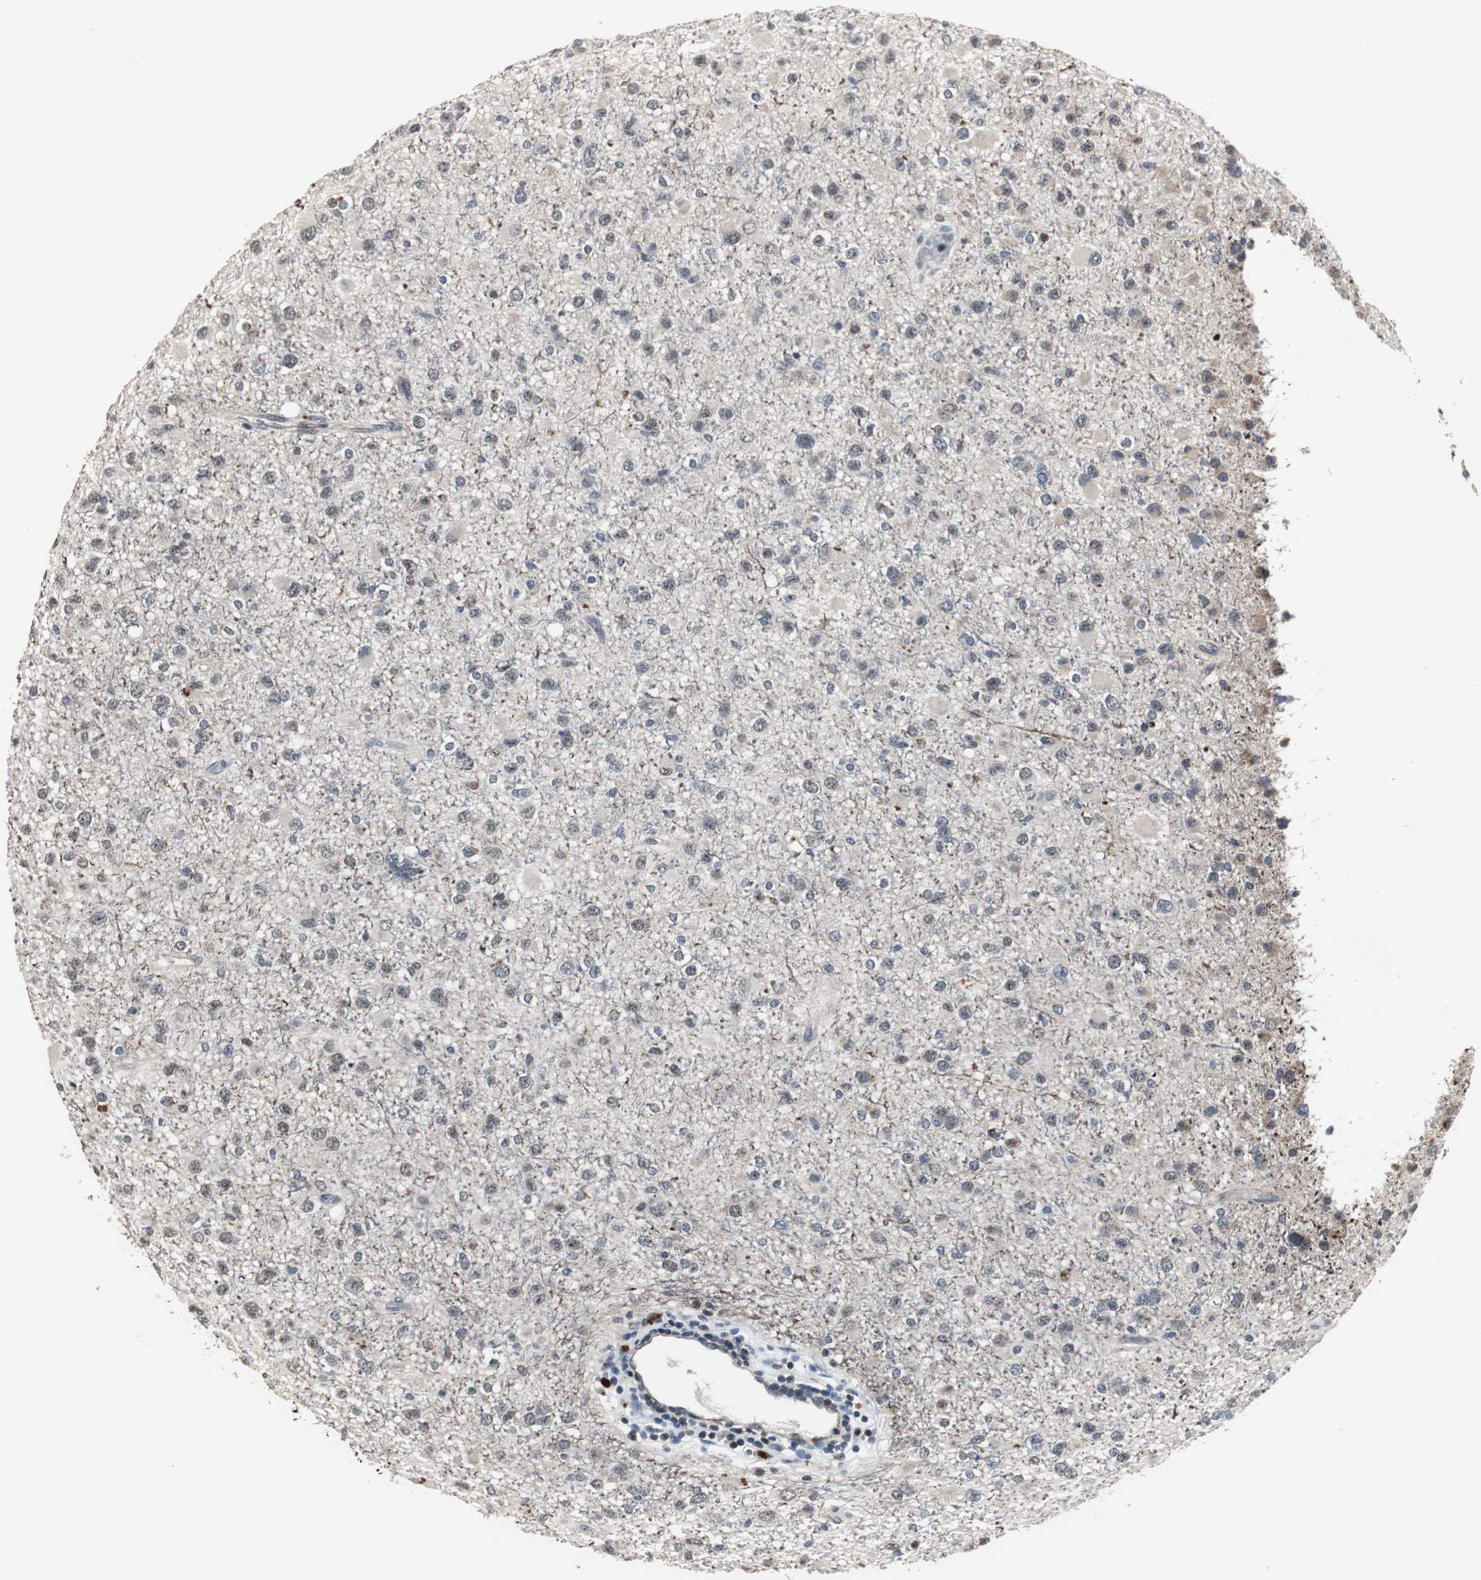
{"staining": {"intensity": "weak", "quantity": "<25%", "location": "cytoplasmic/membranous"}, "tissue": "glioma", "cell_type": "Tumor cells", "image_type": "cancer", "snomed": [{"axis": "morphology", "description": "Glioma, malignant, Low grade"}, {"axis": "topography", "description": "Brain"}], "caption": "Tumor cells show no significant positivity in malignant glioma (low-grade).", "gene": "MRPL40", "patient": {"sex": "male", "age": 42}}